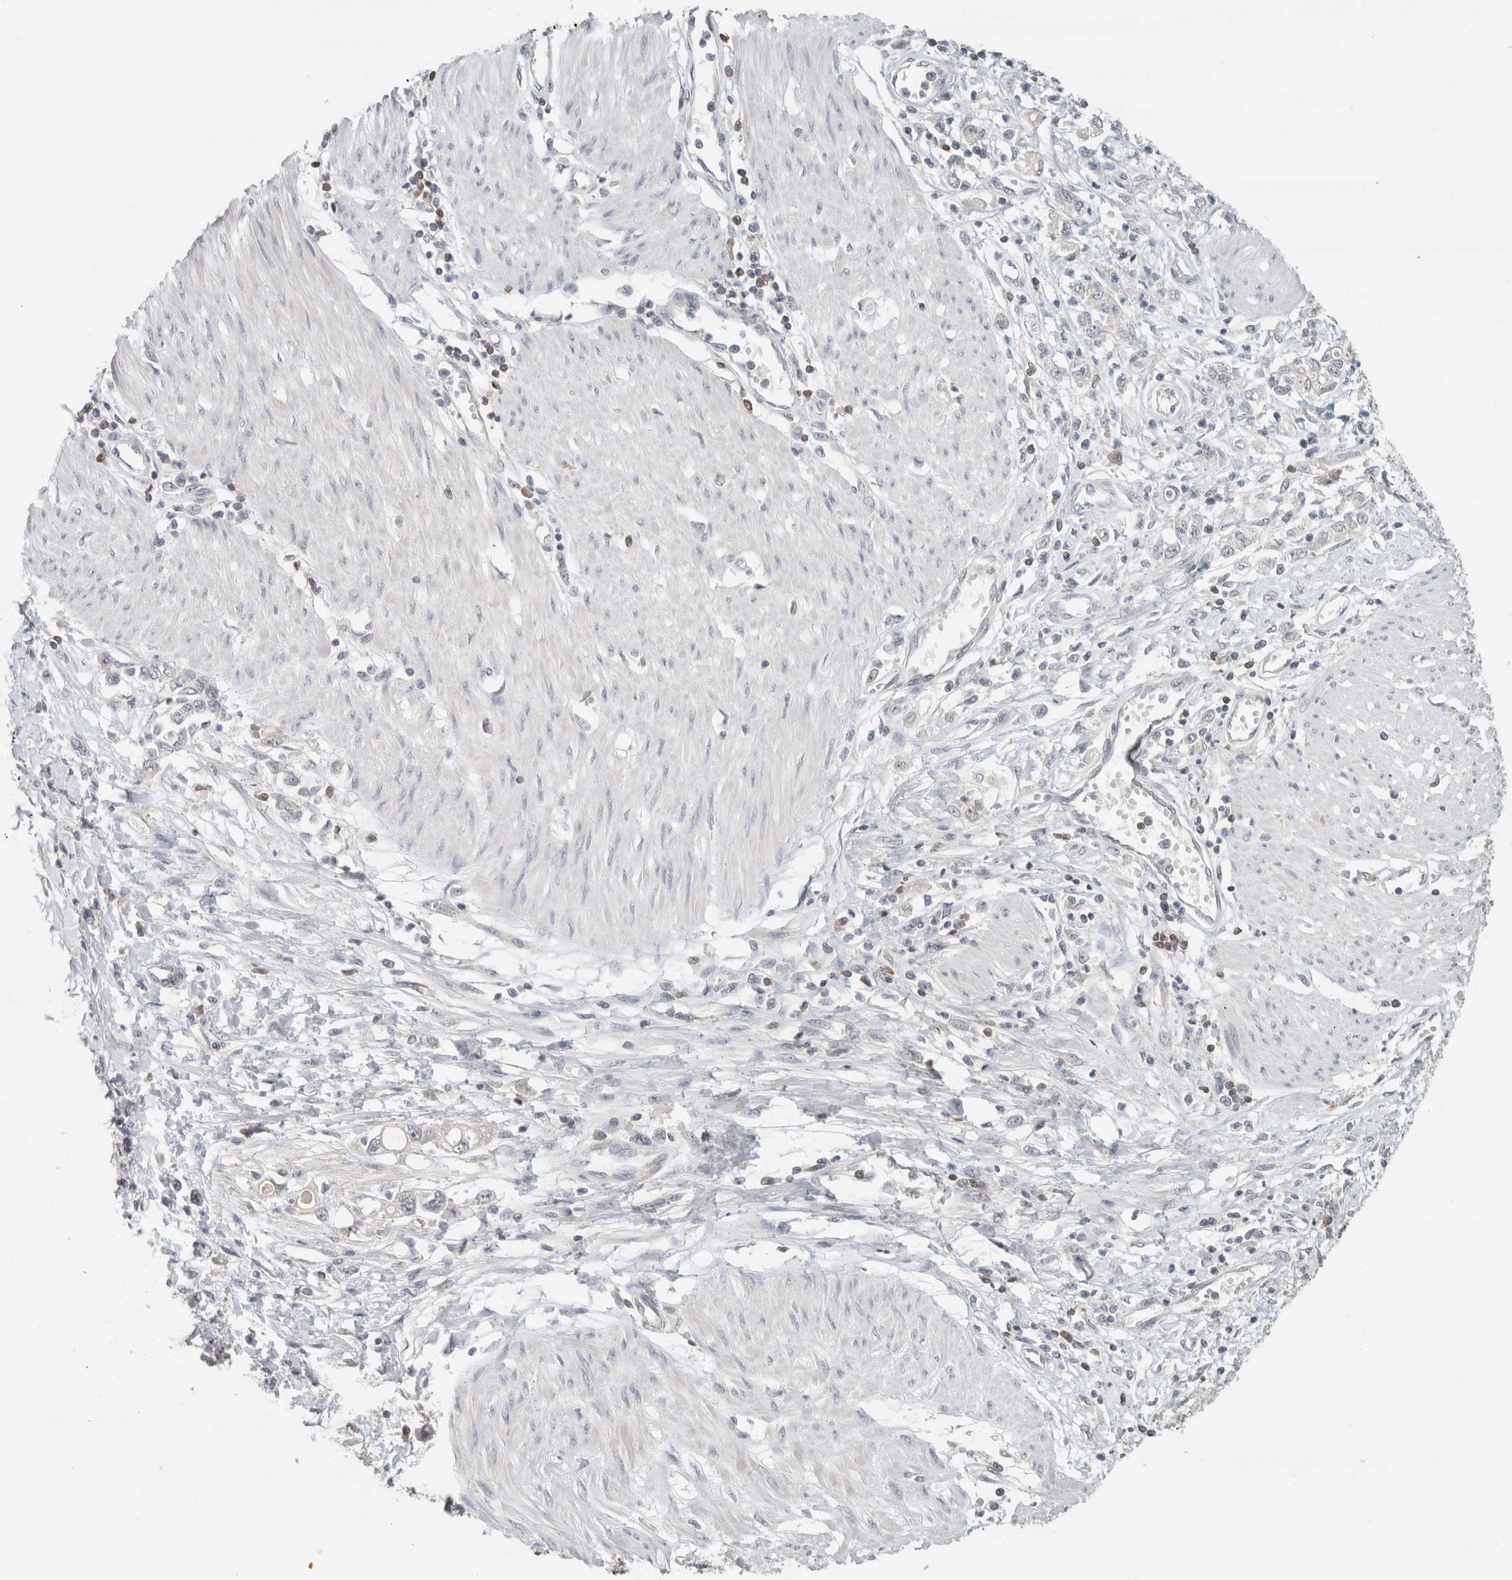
{"staining": {"intensity": "negative", "quantity": "none", "location": "none"}, "tissue": "stomach cancer", "cell_type": "Tumor cells", "image_type": "cancer", "snomed": [{"axis": "morphology", "description": "Adenocarcinoma, NOS"}, {"axis": "topography", "description": "Stomach"}], "caption": "Histopathology image shows no protein expression in tumor cells of stomach cancer tissue.", "gene": "TRAT1", "patient": {"sex": "female", "age": 76}}